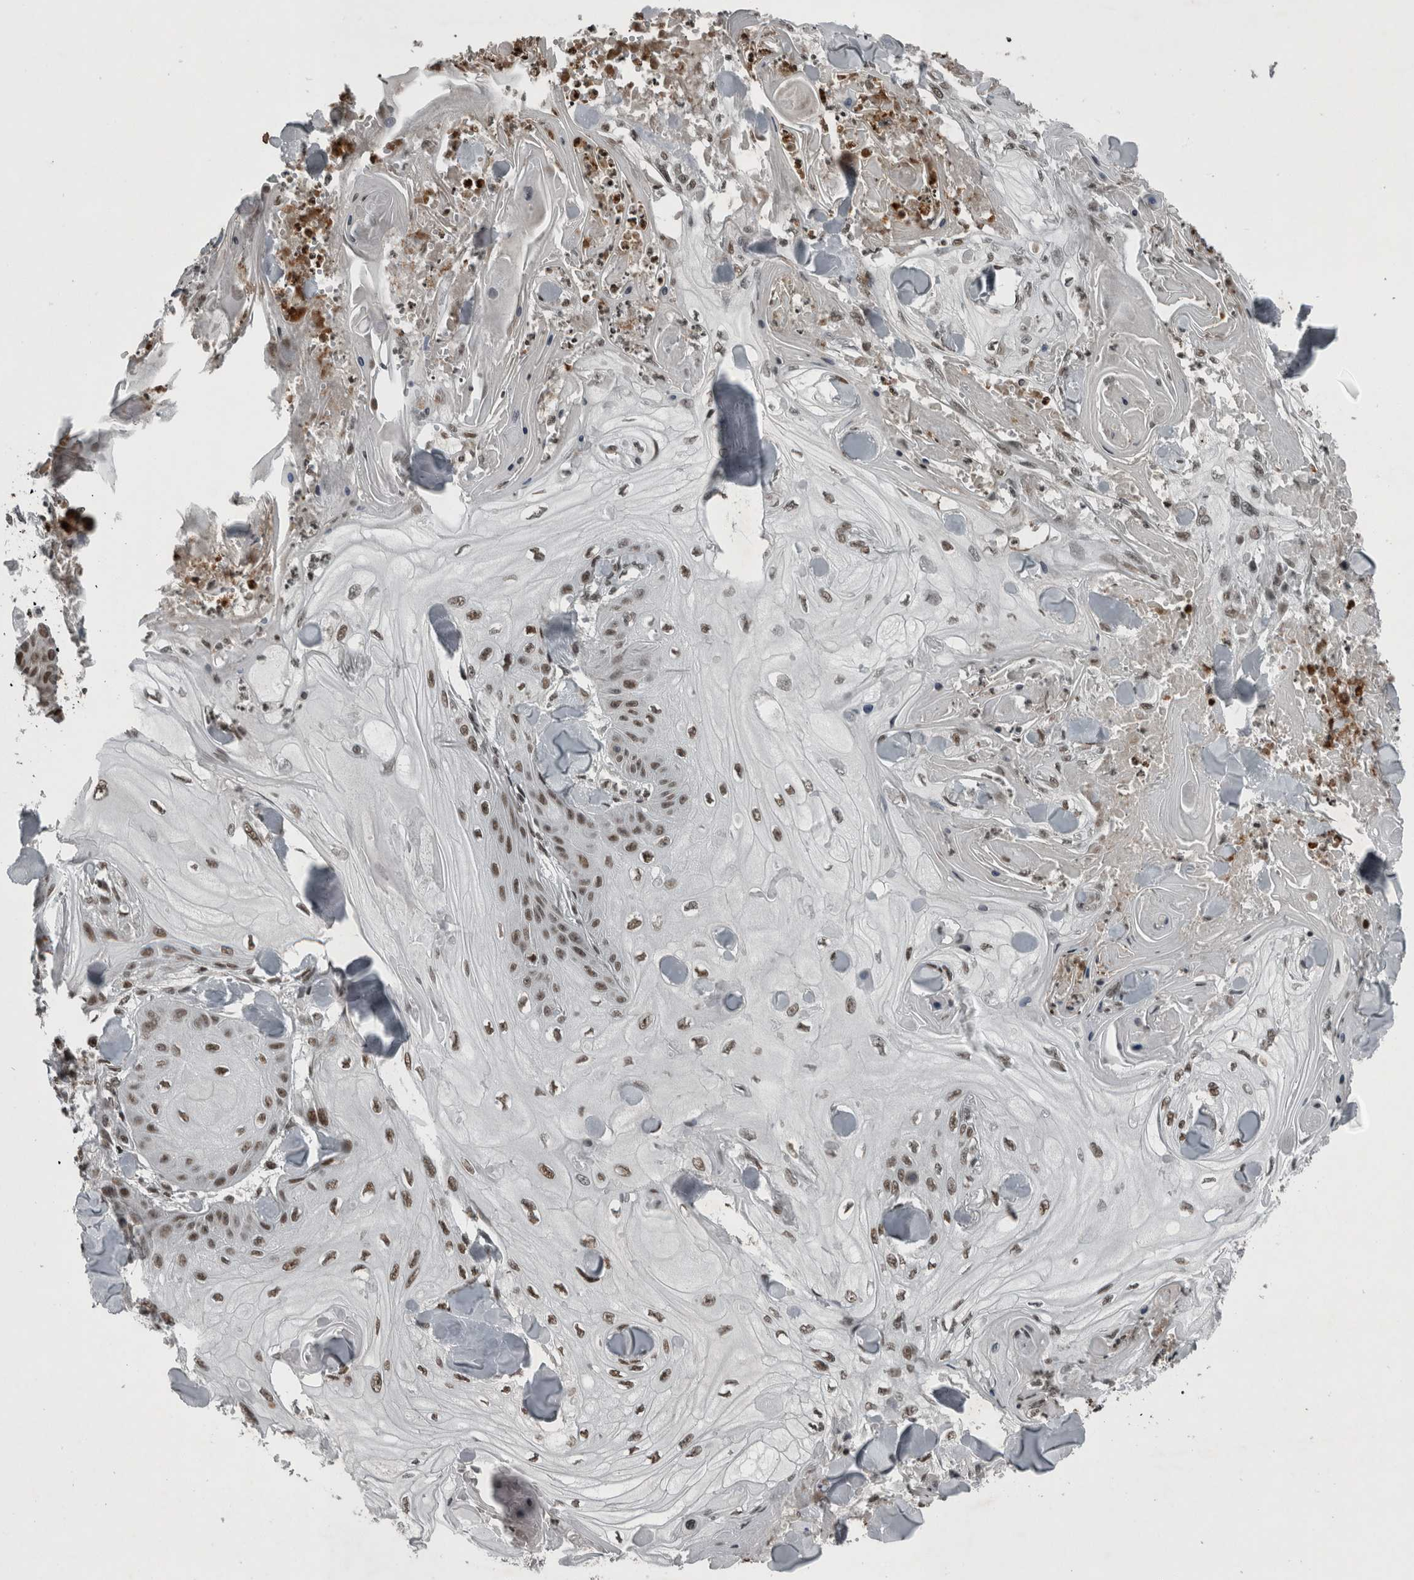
{"staining": {"intensity": "moderate", "quantity": ">75%", "location": "nuclear"}, "tissue": "skin cancer", "cell_type": "Tumor cells", "image_type": "cancer", "snomed": [{"axis": "morphology", "description": "Squamous cell carcinoma, NOS"}, {"axis": "topography", "description": "Skin"}], "caption": "Immunohistochemical staining of squamous cell carcinoma (skin) shows medium levels of moderate nuclear expression in approximately >75% of tumor cells.", "gene": "UNC50", "patient": {"sex": "male", "age": 74}}